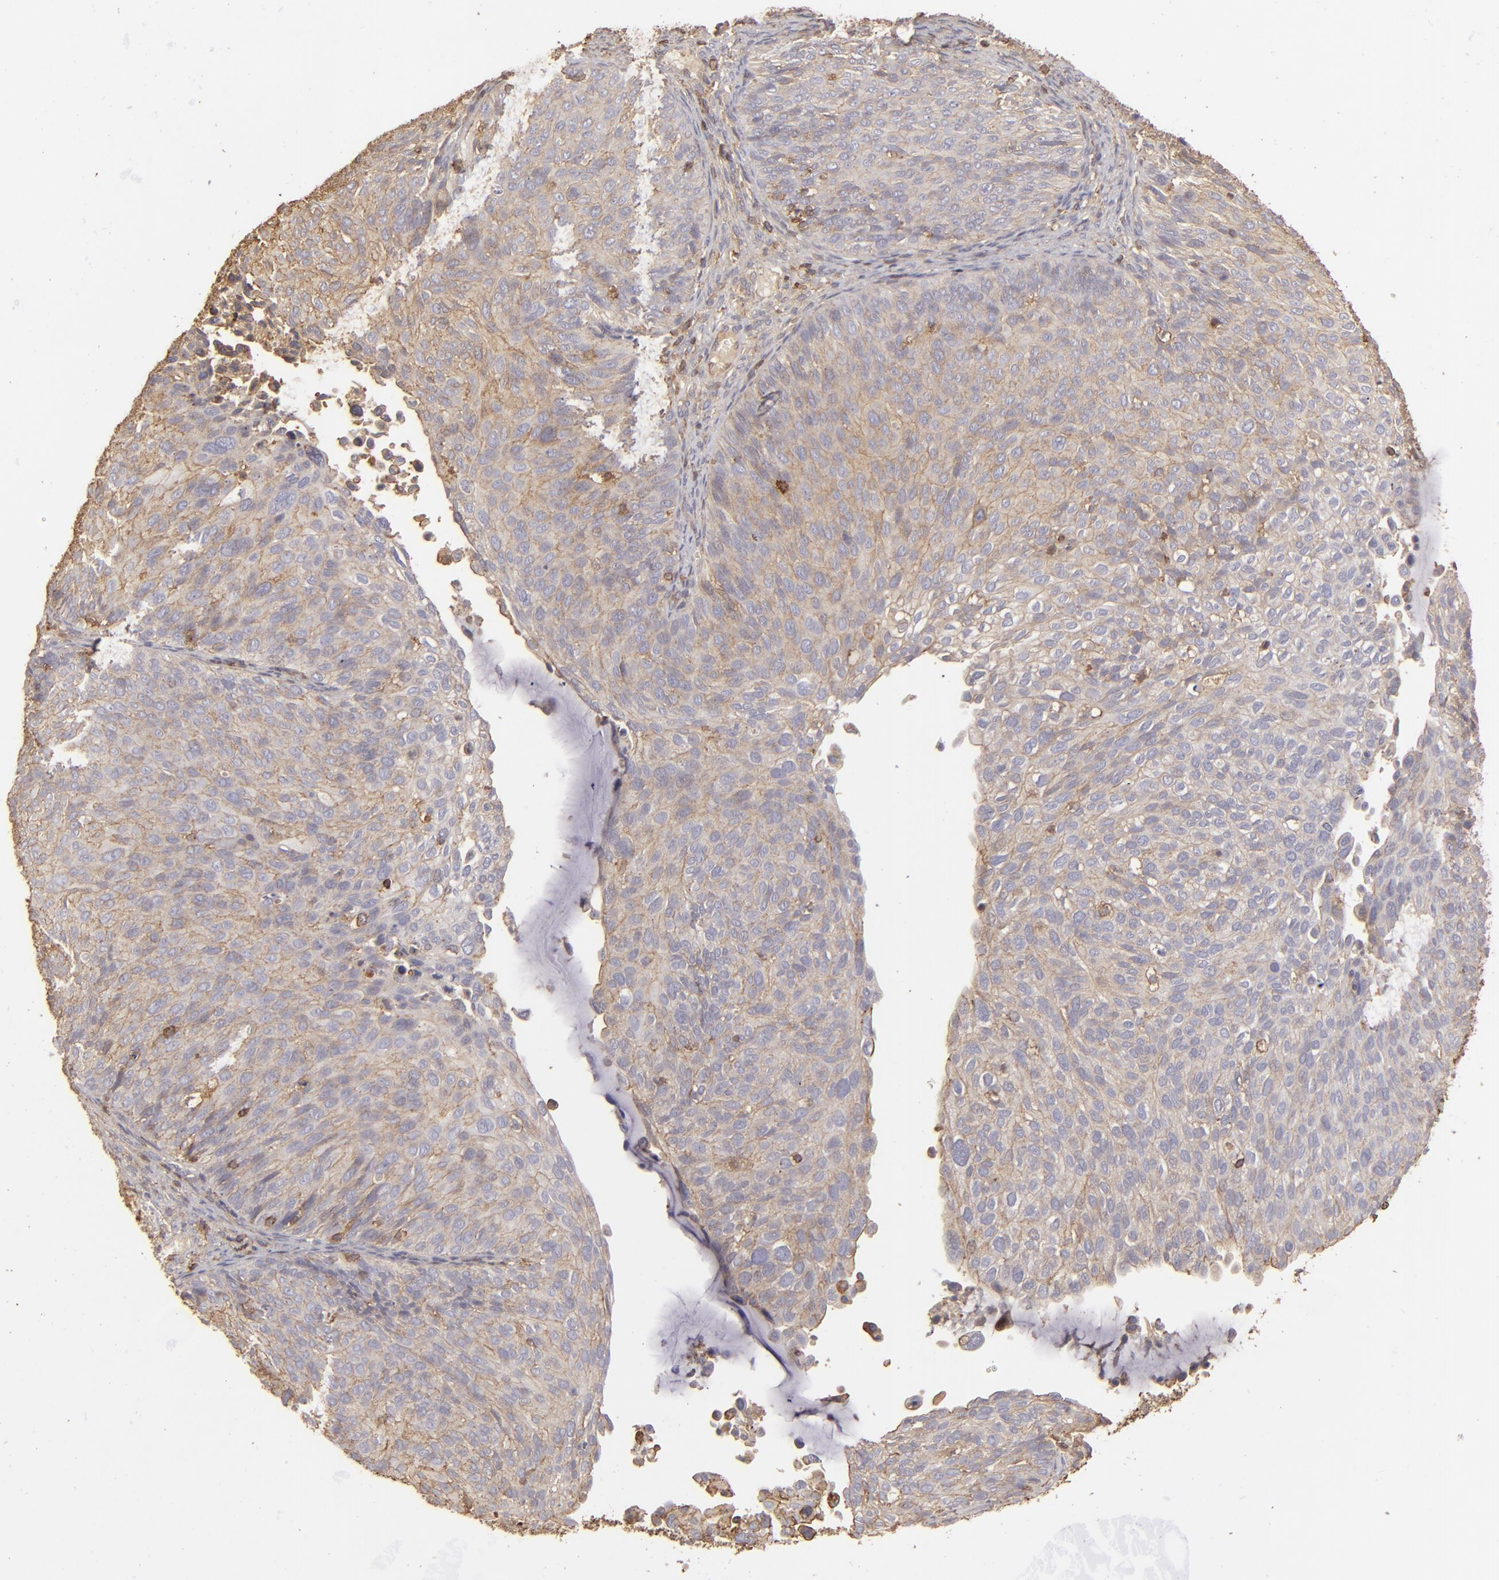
{"staining": {"intensity": "weak", "quantity": ">75%", "location": "cytoplasmic/membranous"}, "tissue": "cervical cancer", "cell_type": "Tumor cells", "image_type": "cancer", "snomed": [{"axis": "morphology", "description": "Squamous cell carcinoma, NOS"}, {"axis": "topography", "description": "Cervix"}], "caption": "Cervical cancer tissue demonstrates weak cytoplasmic/membranous positivity in approximately >75% of tumor cells The staining is performed using DAB (3,3'-diaminobenzidine) brown chromogen to label protein expression. The nuclei are counter-stained blue using hematoxylin.", "gene": "ACTB", "patient": {"sex": "female", "age": 36}}